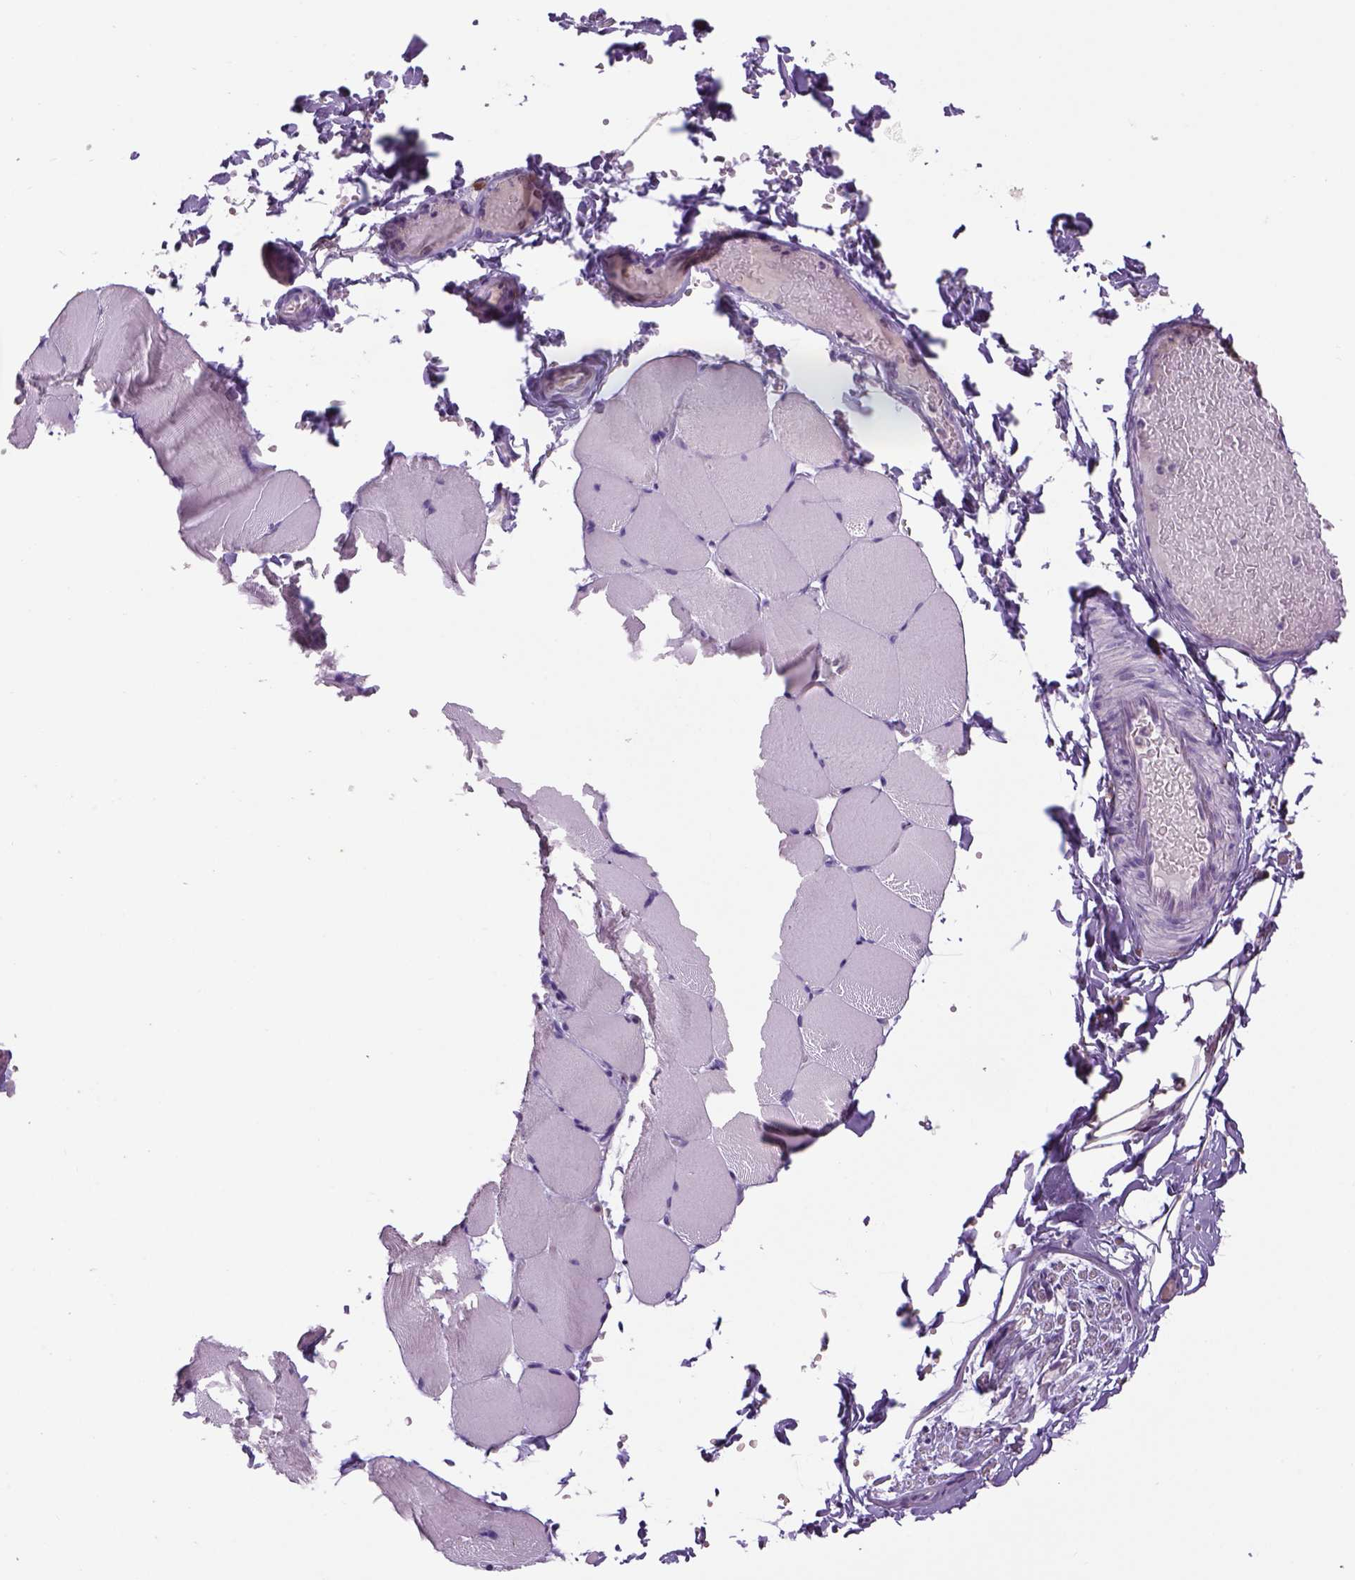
{"staining": {"intensity": "negative", "quantity": "none", "location": "none"}, "tissue": "skeletal muscle", "cell_type": "Myocytes", "image_type": "normal", "snomed": [{"axis": "morphology", "description": "Normal tissue, NOS"}, {"axis": "topography", "description": "Skeletal muscle"}], "caption": "The photomicrograph exhibits no significant positivity in myocytes of skeletal muscle. (DAB (3,3'-diaminobenzidine) immunohistochemistry (IHC) visualized using brightfield microscopy, high magnification).", "gene": "DBH", "patient": {"sex": "female", "age": 37}}